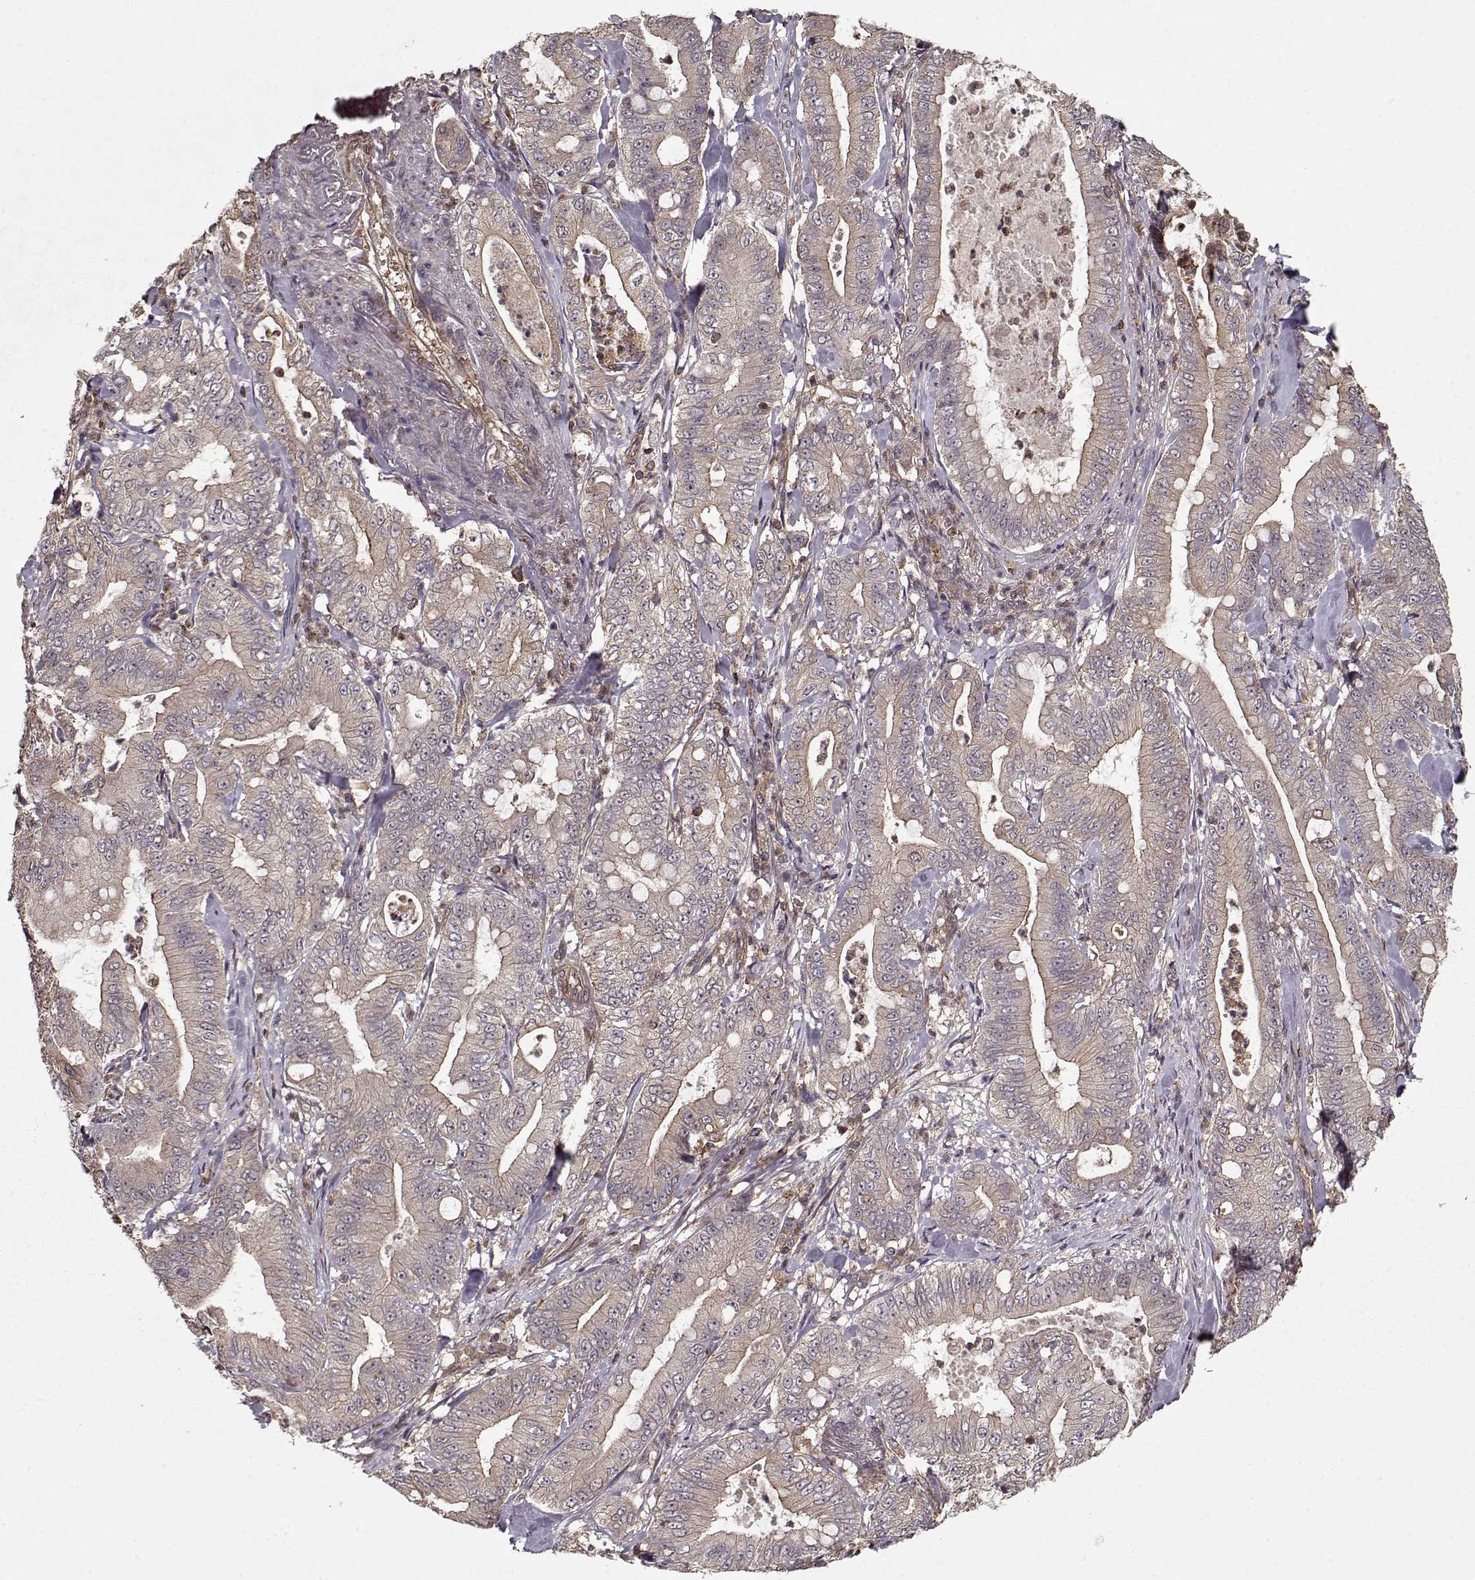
{"staining": {"intensity": "moderate", "quantity": "<25%", "location": "cytoplasmic/membranous"}, "tissue": "pancreatic cancer", "cell_type": "Tumor cells", "image_type": "cancer", "snomed": [{"axis": "morphology", "description": "Adenocarcinoma, NOS"}, {"axis": "topography", "description": "Pancreas"}], "caption": "A micrograph showing moderate cytoplasmic/membranous positivity in about <25% of tumor cells in pancreatic cancer, as visualized by brown immunohistochemical staining.", "gene": "PPP1R12A", "patient": {"sex": "male", "age": 71}}